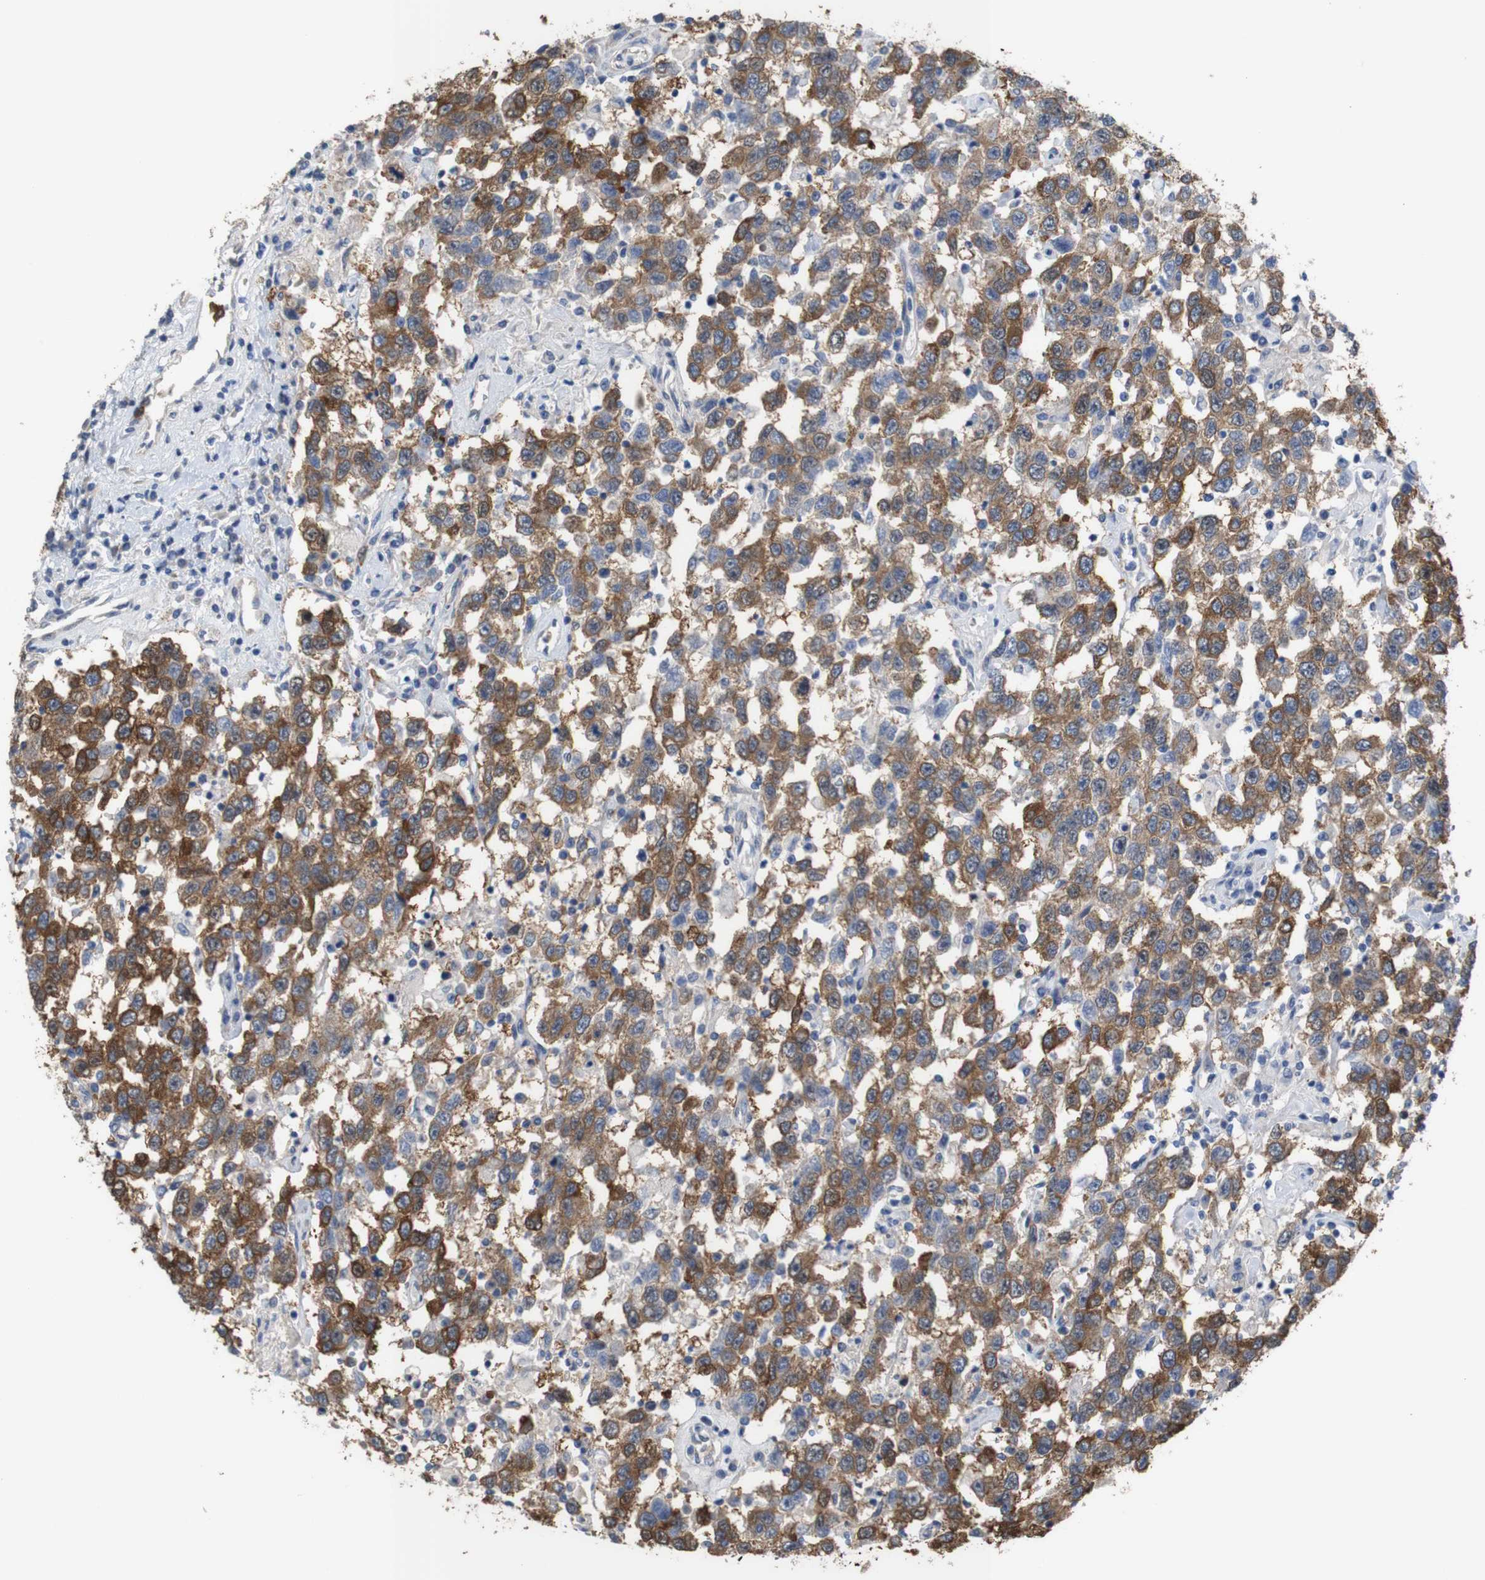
{"staining": {"intensity": "strong", "quantity": ">75%", "location": "cytoplasmic/membranous"}, "tissue": "testis cancer", "cell_type": "Tumor cells", "image_type": "cancer", "snomed": [{"axis": "morphology", "description": "Seminoma, NOS"}, {"axis": "topography", "description": "Testis"}], "caption": "Immunohistochemical staining of testis cancer (seminoma) demonstrates high levels of strong cytoplasmic/membranous expression in approximately >75% of tumor cells. Using DAB (3,3'-diaminobenzidine) (brown) and hematoxylin (blue) stains, captured at high magnification using brightfield microscopy.", "gene": "JPH1", "patient": {"sex": "male", "age": 41}}